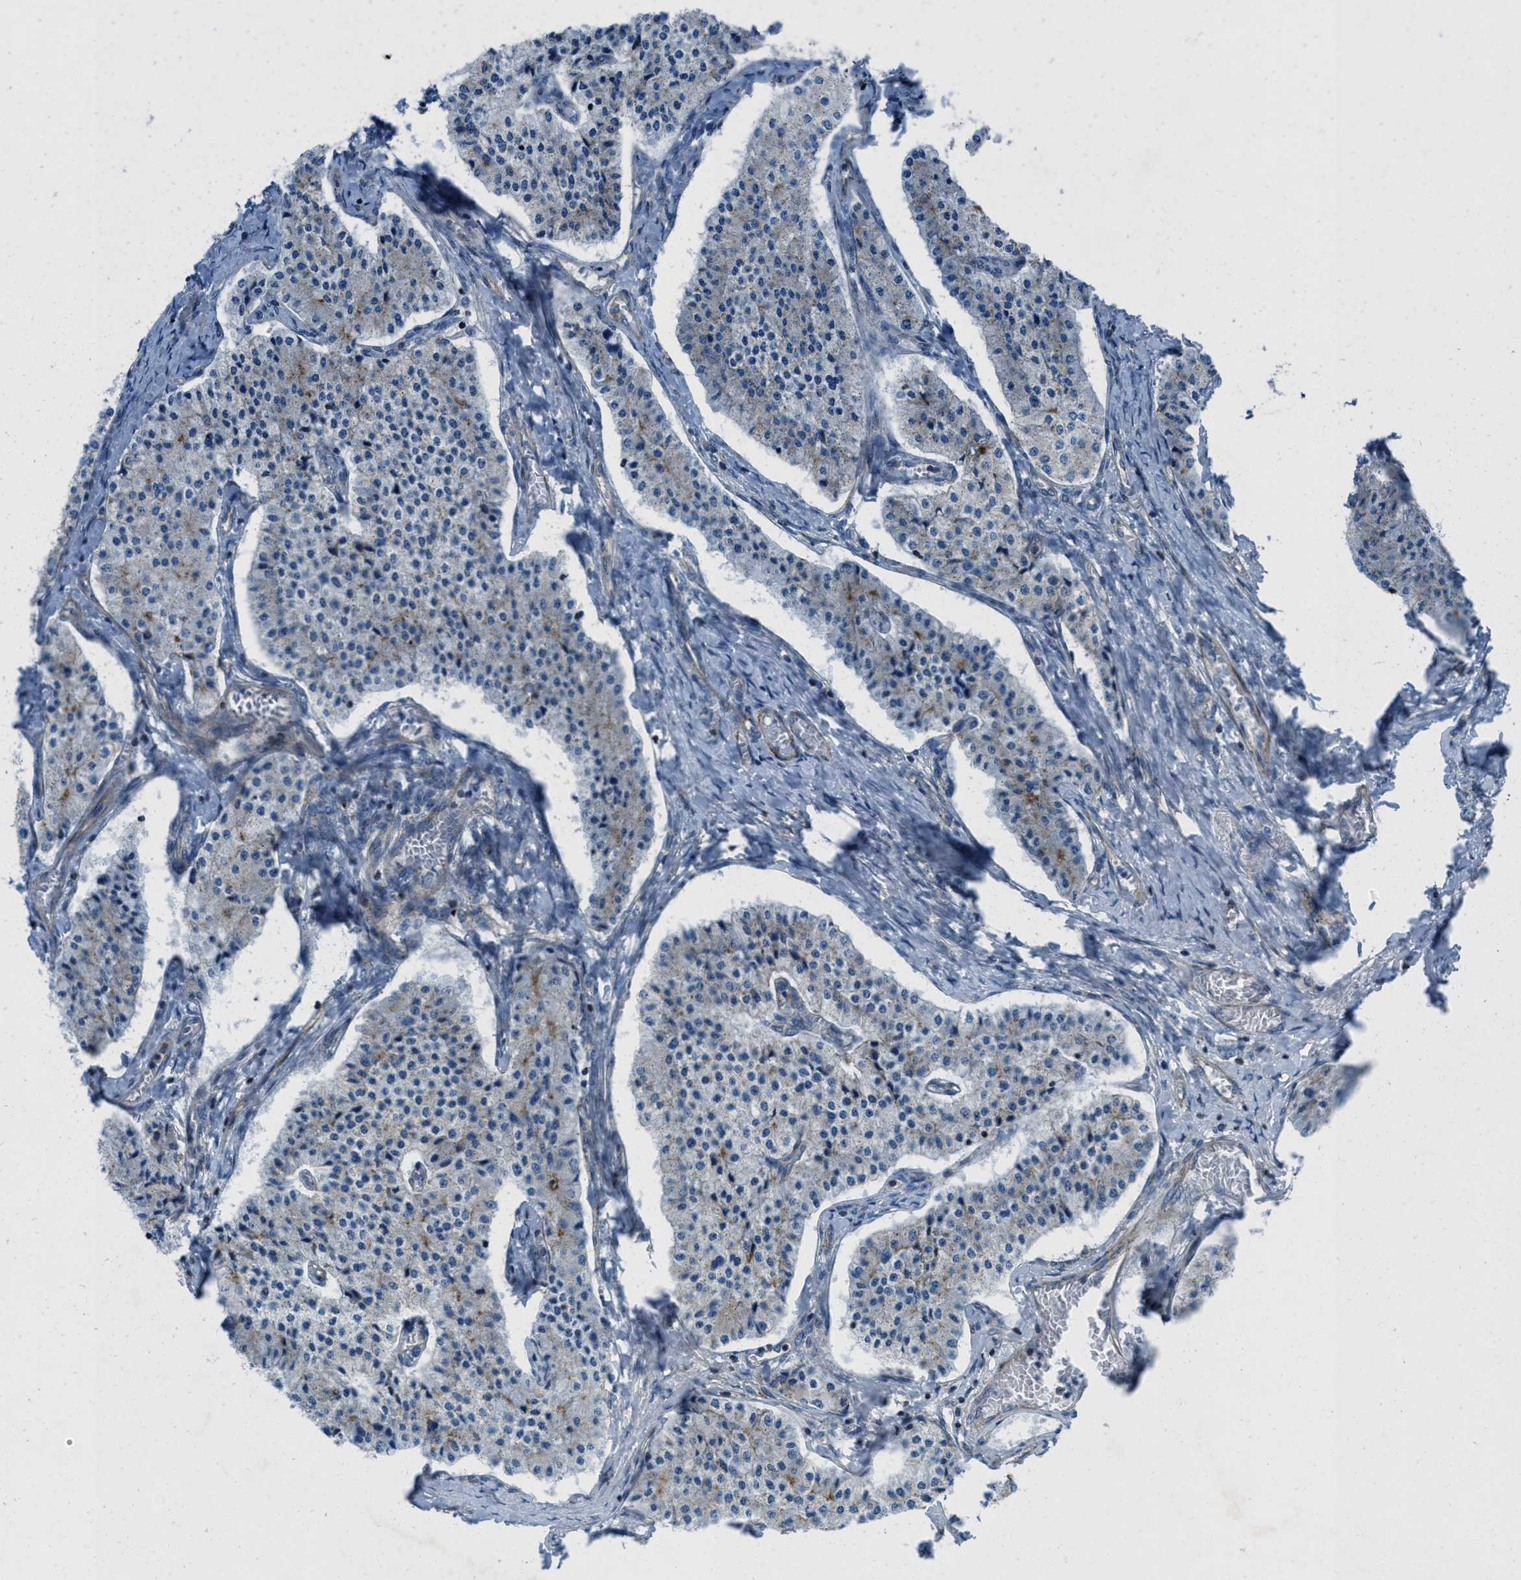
{"staining": {"intensity": "weak", "quantity": "<25%", "location": "cytoplasmic/membranous"}, "tissue": "carcinoid", "cell_type": "Tumor cells", "image_type": "cancer", "snomed": [{"axis": "morphology", "description": "Carcinoid, malignant, NOS"}, {"axis": "topography", "description": "Colon"}], "caption": "This is an IHC micrograph of malignant carcinoid. There is no positivity in tumor cells.", "gene": "MFSD13A", "patient": {"sex": "female", "age": 52}}